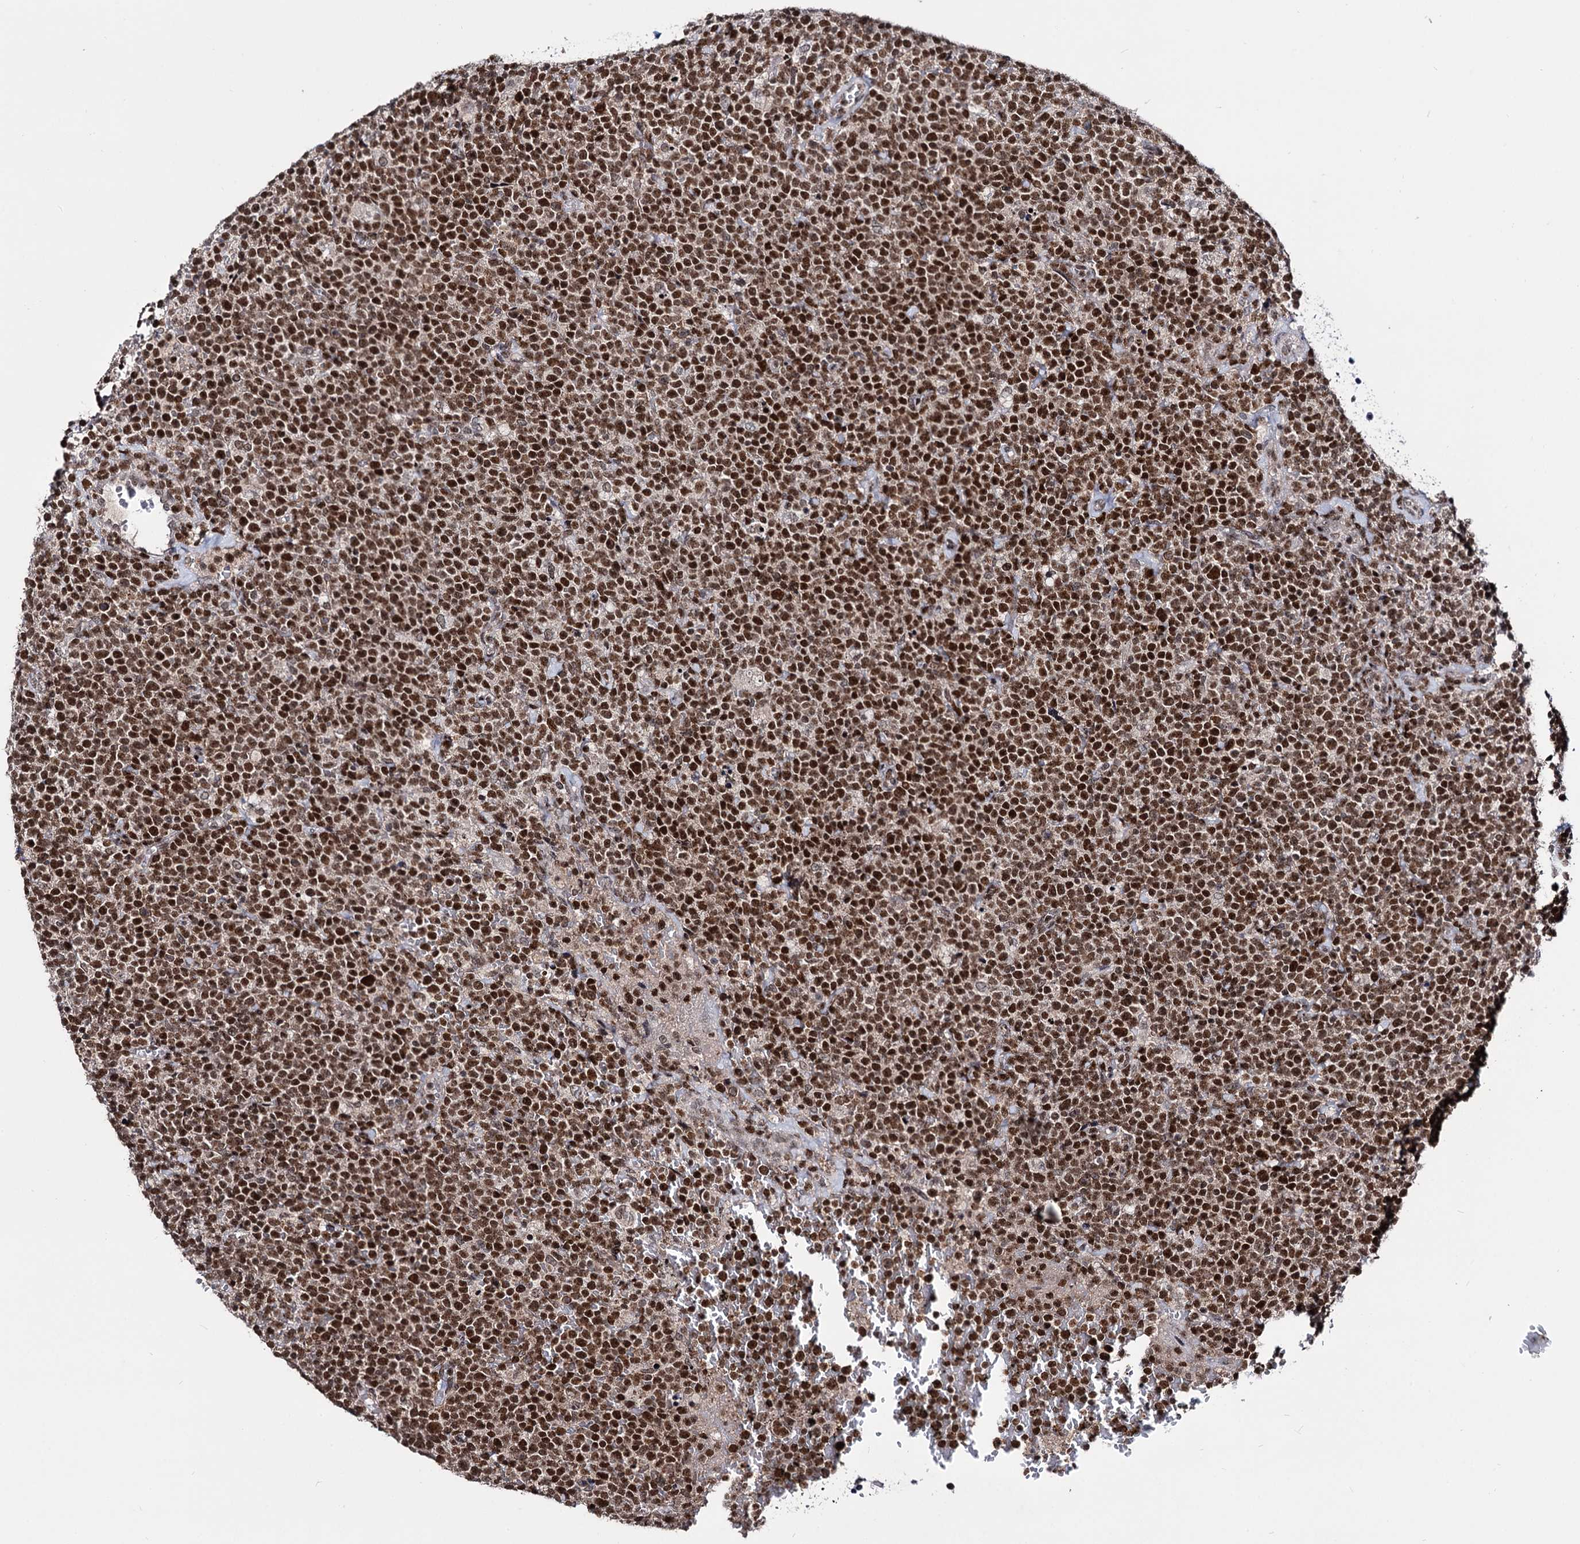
{"staining": {"intensity": "strong", "quantity": ">75%", "location": "nuclear"}, "tissue": "lymphoma", "cell_type": "Tumor cells", "image_type": "cancer", "snomed": [{"axis": "morphology", "description": "Malignant lymphoma, non-Hodgkin's type, High grade"}, {"axis": "topography", "description": "Lymph node"}], "caption": "Protein staining demonstrates strong nuclear expression in approximately >75% of tumor cells in high-grade malignant lymphoma, non-Hodgkin's type.", "gene": "SMCHD1", "patient": {"sex": "male", "age": 61}}